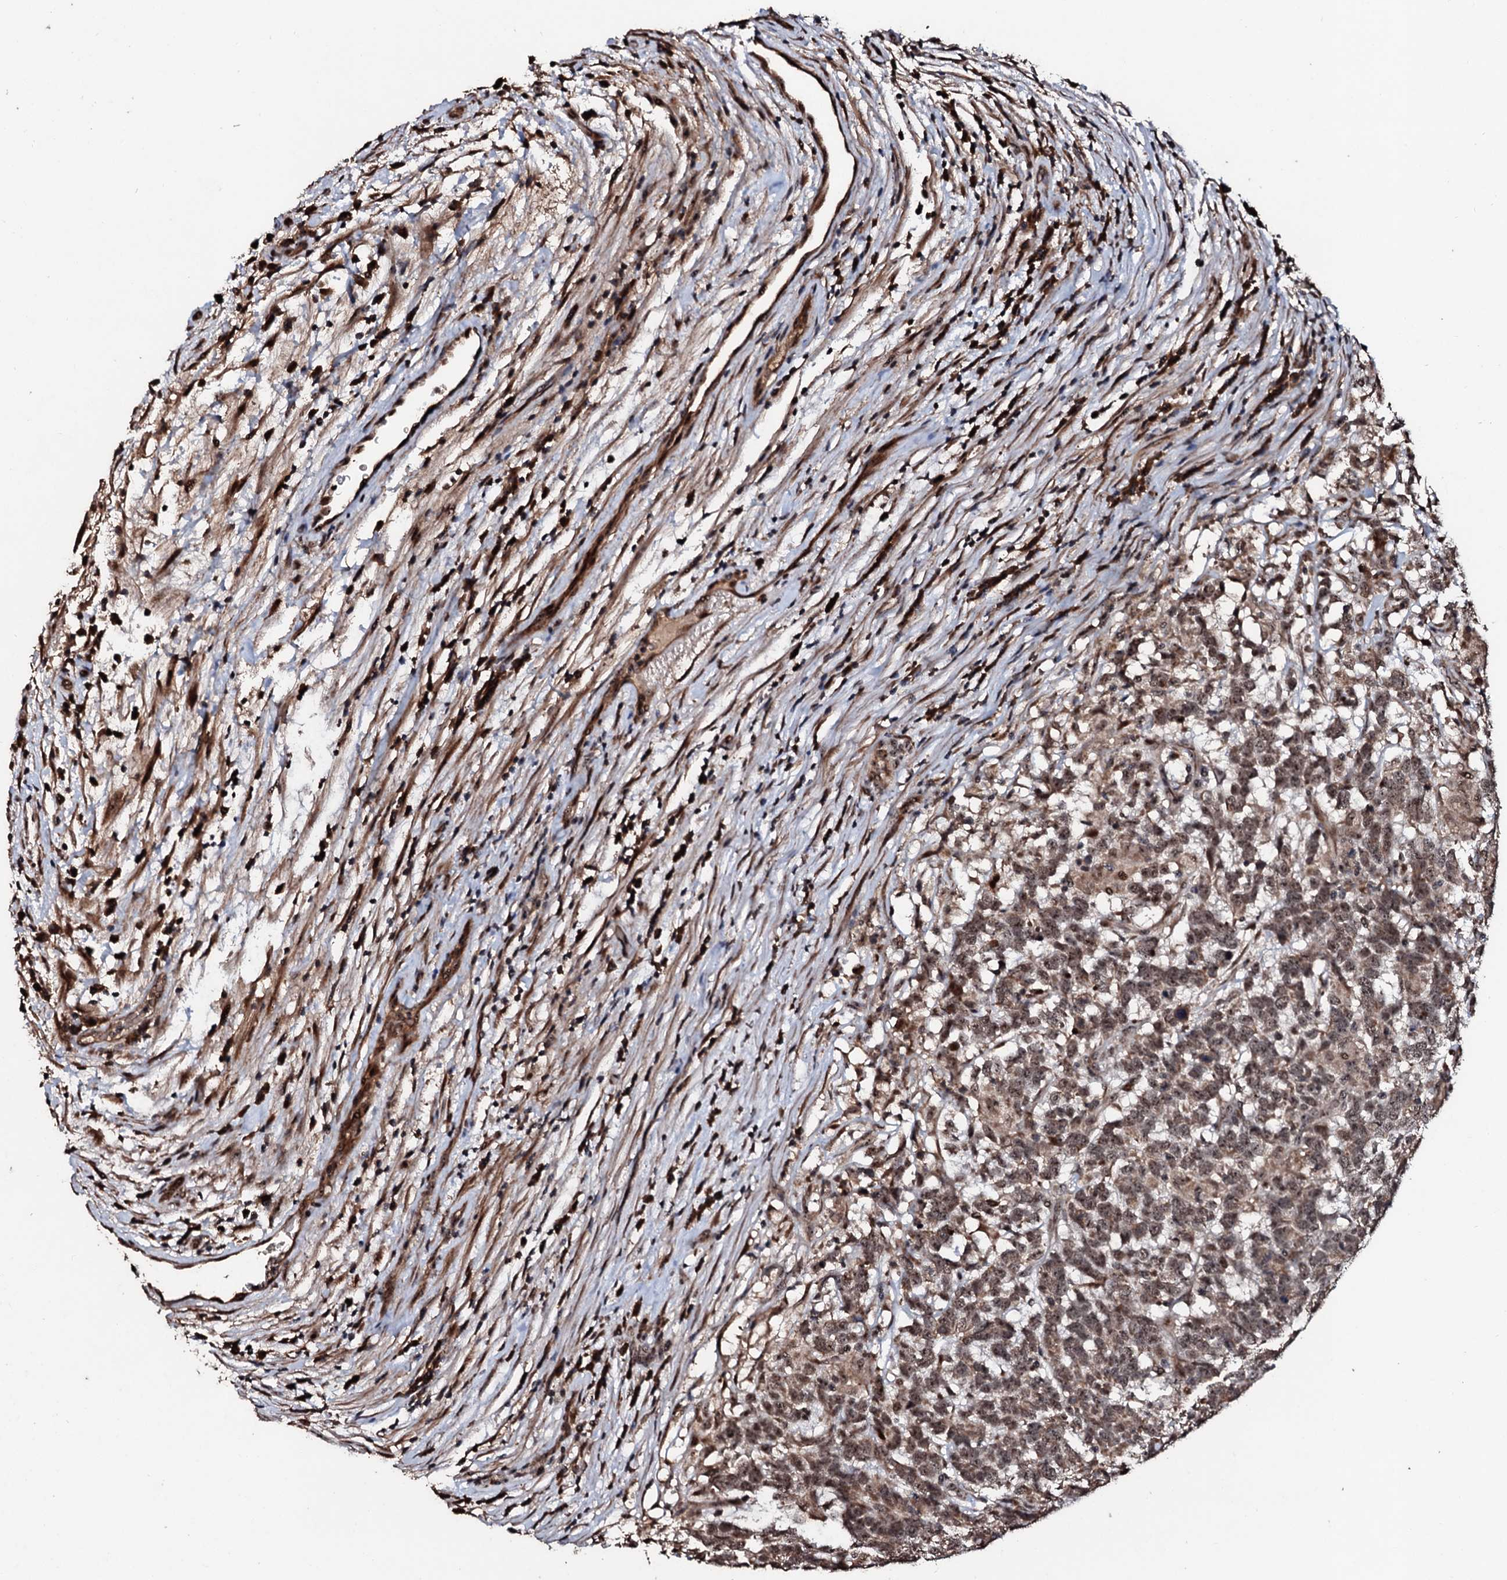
{"staining": {"intensity": "moderate", "quantity": ">75%", "location": "cytoplasmic/membranous,nuclear"}, "tissue": "testis cancer", "cell_type": "Tumor cells", "image_type": "cancer", "snomed": [{"axis": "morphology", "description": "Carcinoma, Embryonal, NOS"}, {"axis": "topography", "description": "Testis"}], "caption": "Protein staining shows moderate cytoplasmic/membranous and nuclear staining in about >75% of tumor cells in testis embryonal carcinoma.", "gene": "SUPT7L", "patient": {"sex": "male", "age": 26}}